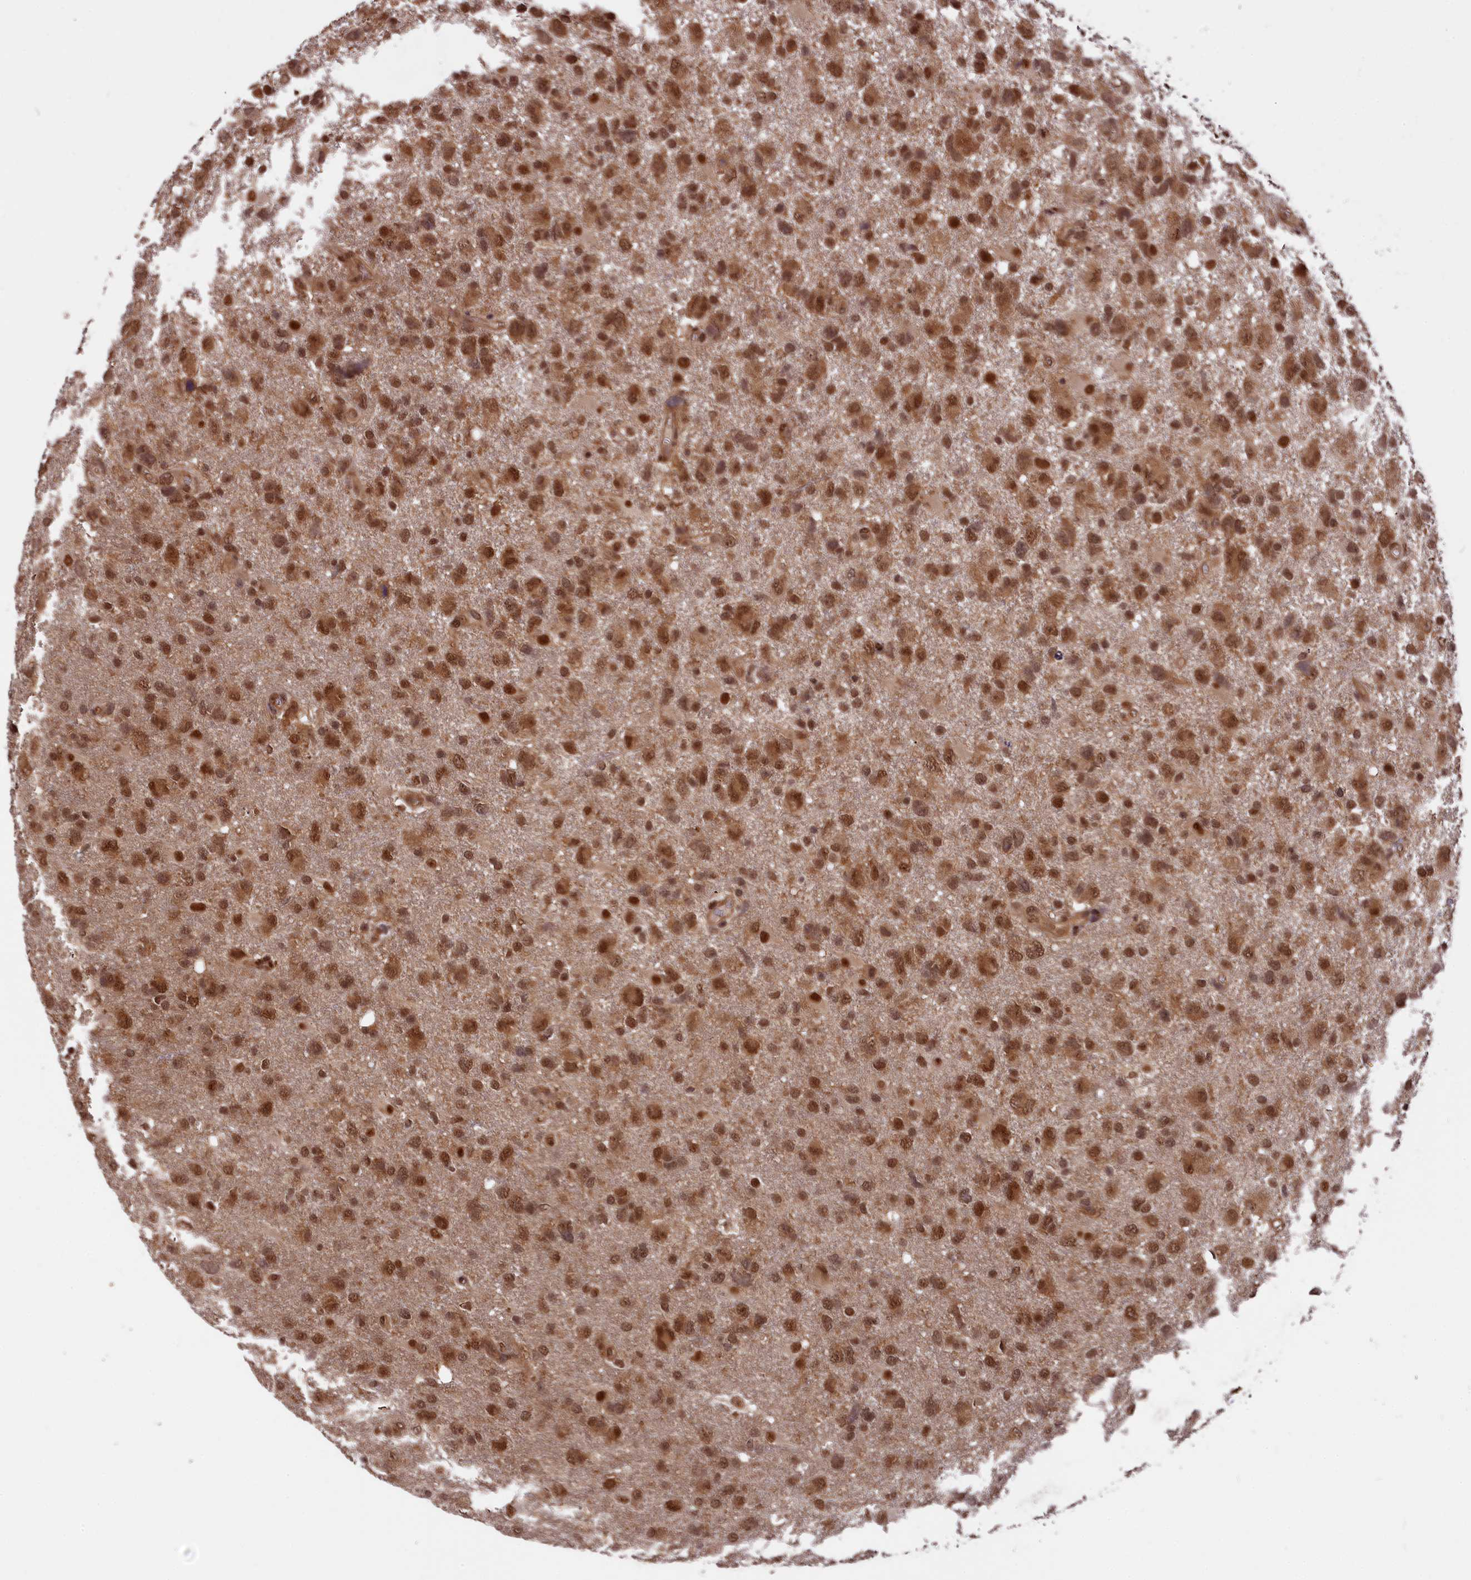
{"staining": {"intensity": "moderate", "quantity": ">75%", "location": "cytoplasmic/membranous,nuclear"}, "tissue": "glioma", "cell_type": "Tumor cells", "image_type": "cancer", "snomed": [{"axis": "morphology", "description": "Glioma, malignant, High grade"}, {"axis": "topography", "description": "Brain"}], "caption": "Protein analysis of glioma tissue demonstrates moderate cytoplasmic/membranous and nuclear staining in approximately >75% of tumor cells. (Brightfield microscopy of DAB IHC at high magnification).", "gene": "ADRM1", "patient": {"sex": "male", "age": 61}}